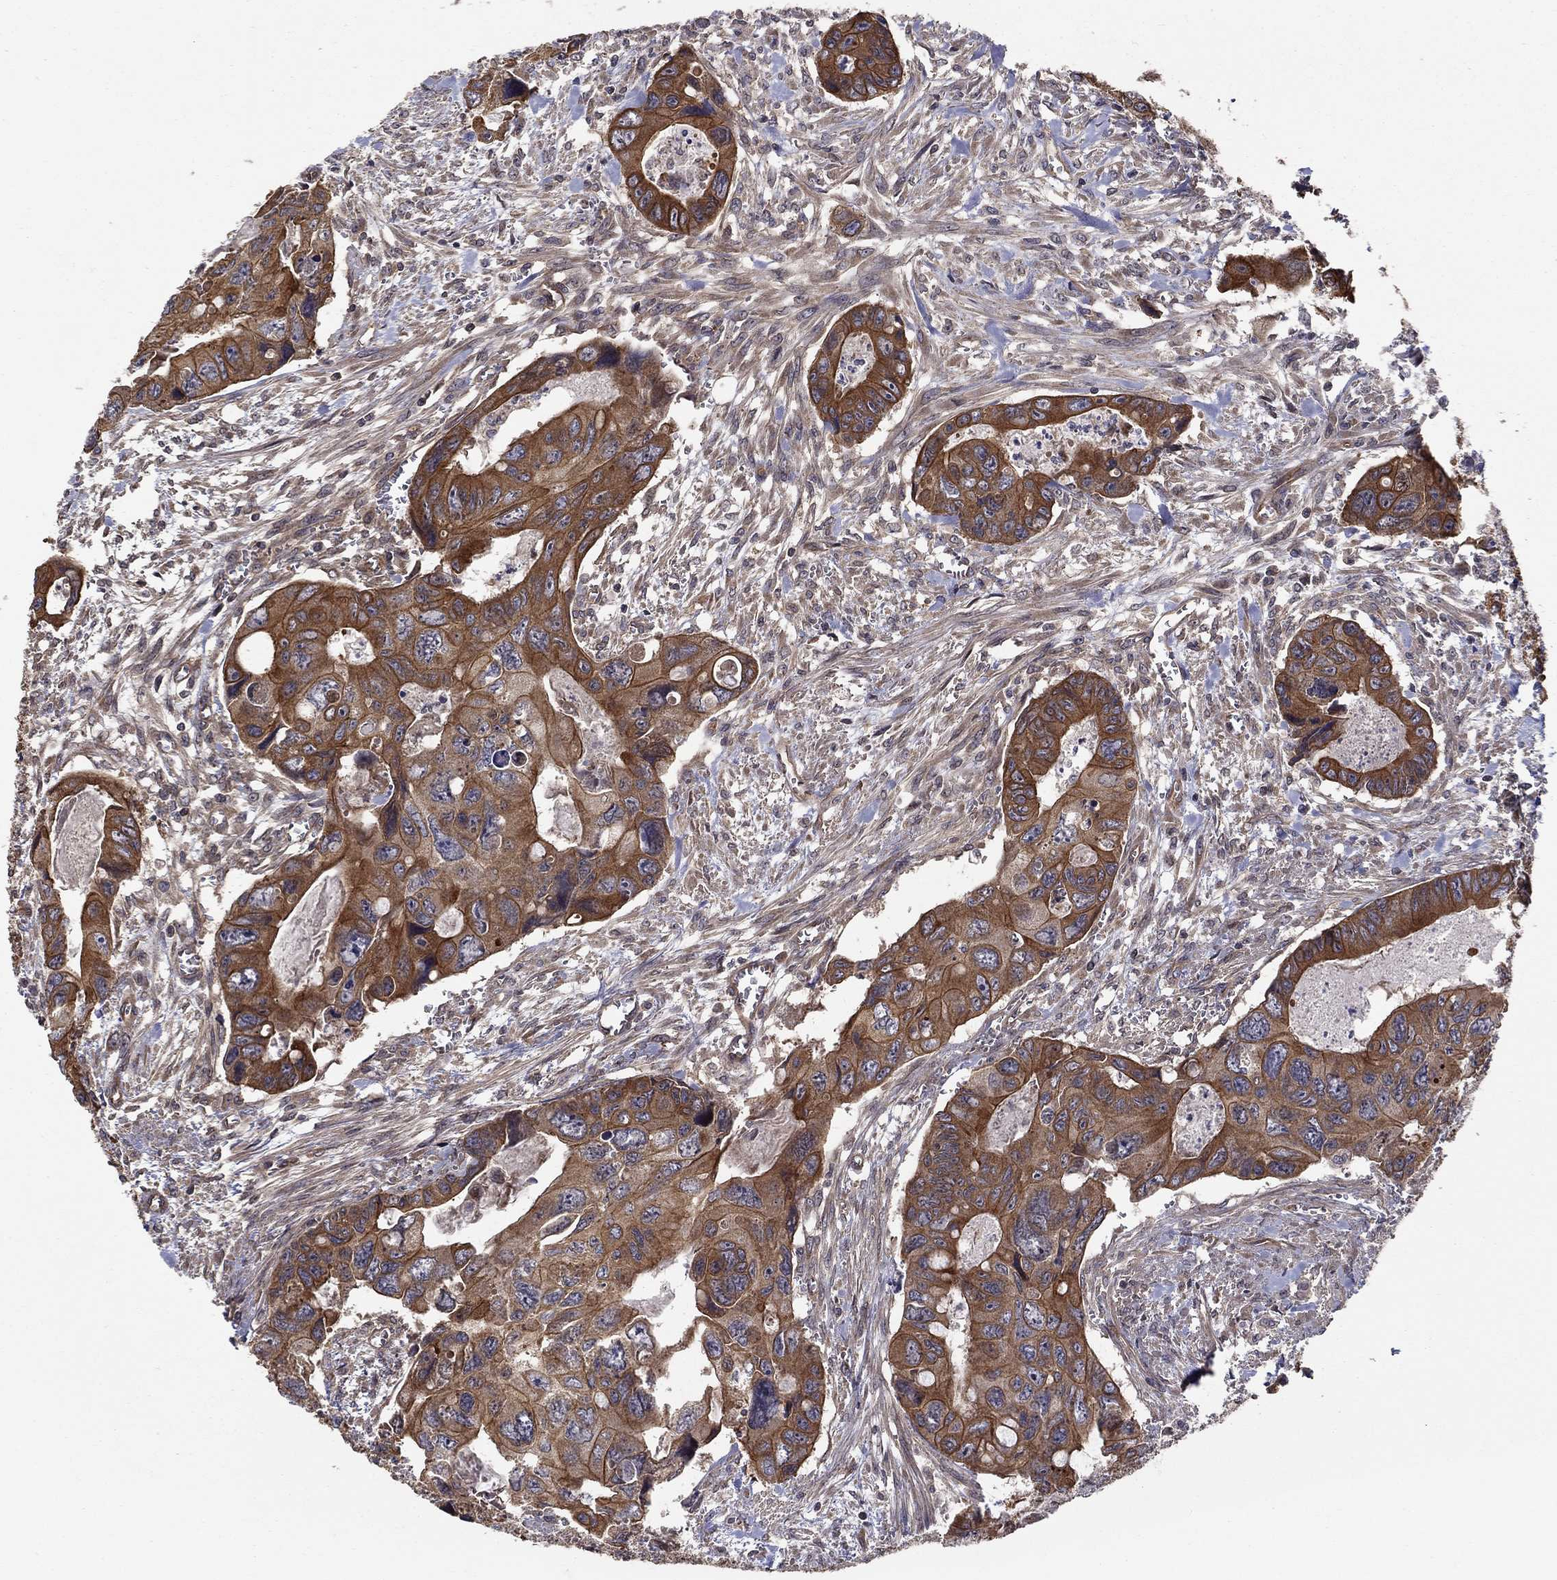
{"staining": {"intensity": "strong", "quantity": "25%-75%", "location": "cytoplasmic/membranous"}, "tissue": "colorectal cancer", "cell_type": "Tumor cells", "image_type": "cancer", "snomed": [{"axis": "morphology", "description": "Adenocarcinoma, NOS"}, {"axis": "topography", "description": "Rectum"}], "caption": "Colorectal cancer (adenocarcinoma) stained with a protein marker exhibits strong staining in tumor cells.", "gene": "BMERB1", "patient": {"sex": "male", "age": 62}}